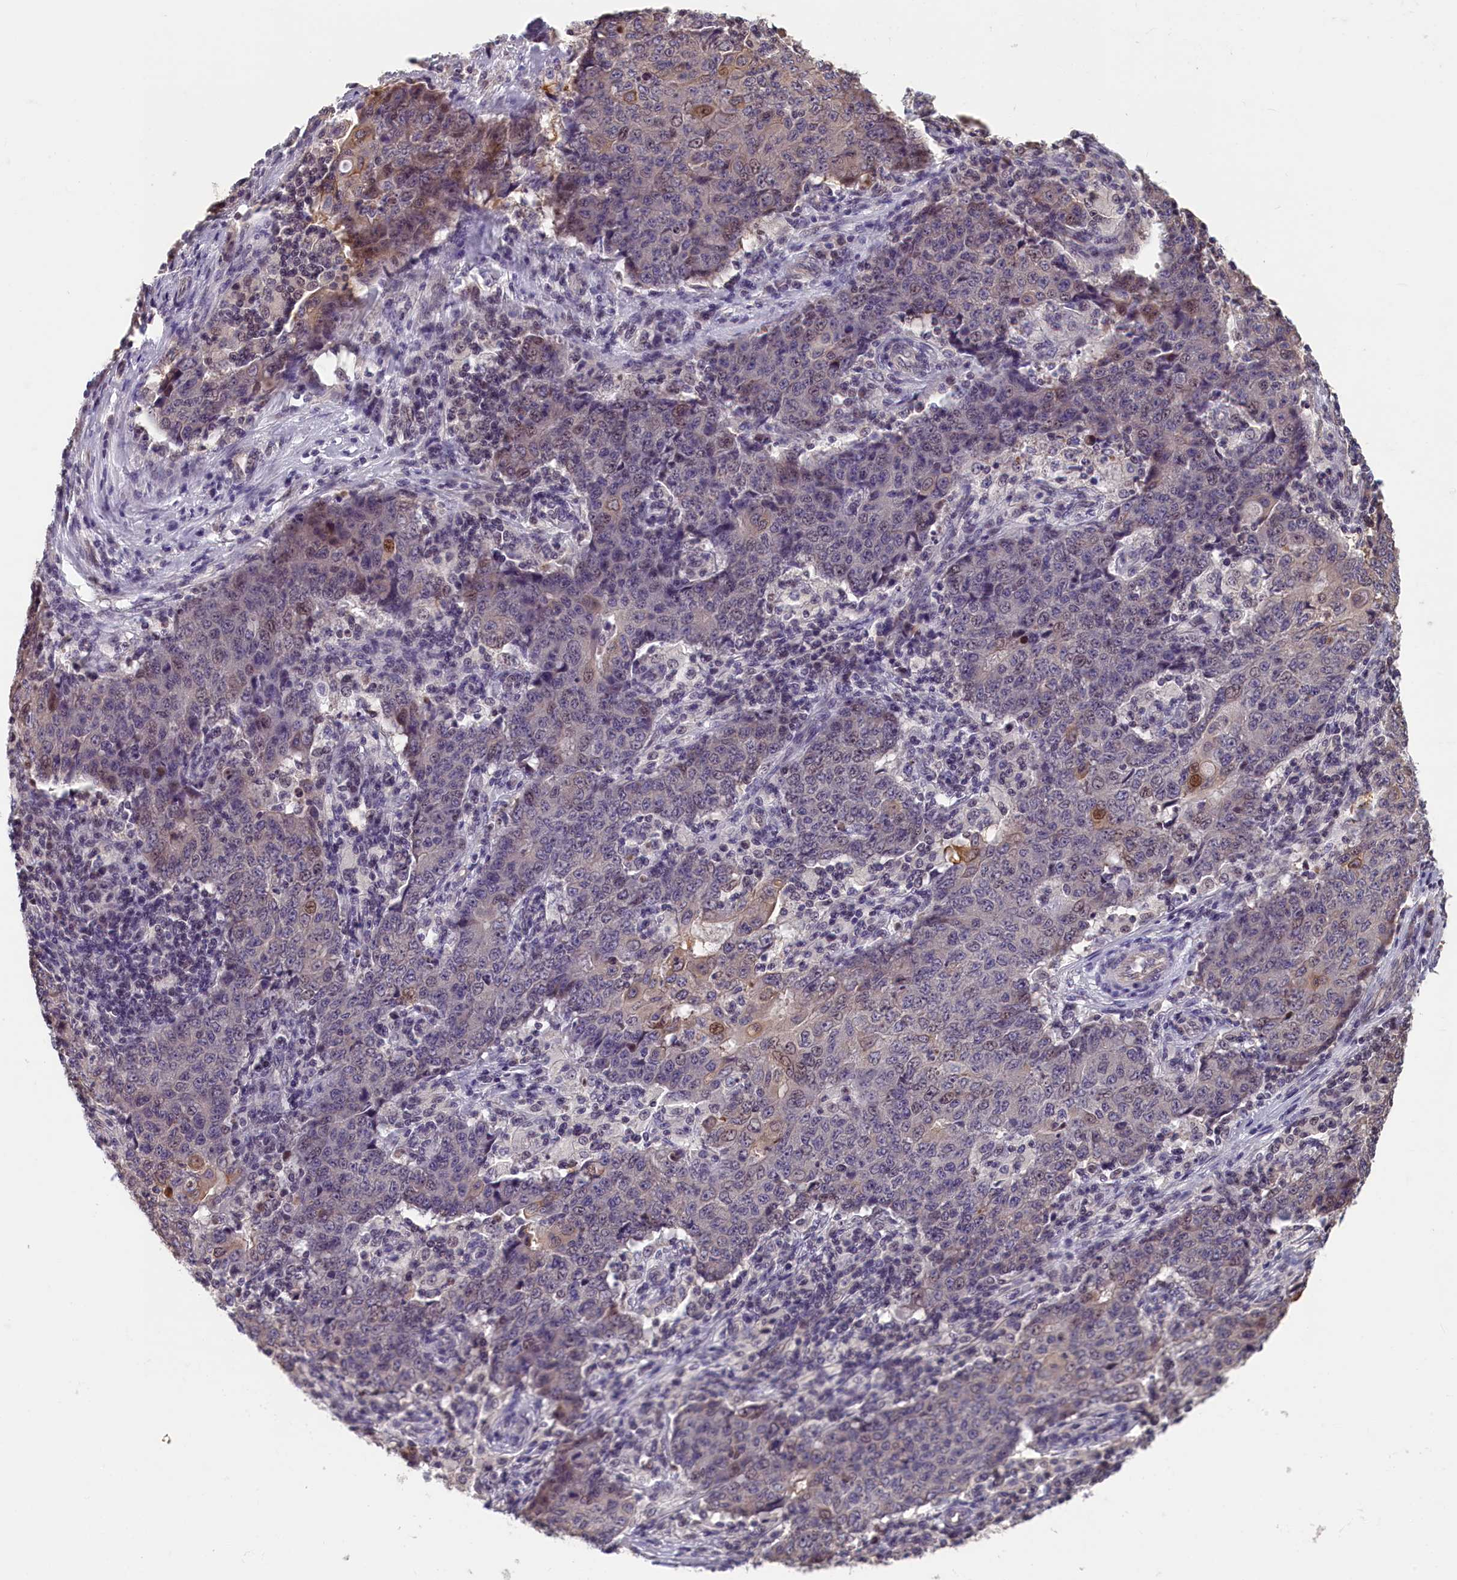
{"staining": {"intensity": "moderate", "quantity": "<25%", "location": "nuclear"}, "tissue": "ovarian cancer", "cell_type": "Tumor cells", "image_type": "cancer", "snomed": [{"axis": "morphology", "description": "Carcinoma, endometroid"}, {"axis": "topography", "description": "Ovary"}], "caption": "The histopathology image exhibits a brown stain indicating the presence of a protein in the nuclear of tumor cells in endometroid carcinoma (ovarian).", "gene": "TMEM116", "patient": {"sex": "female", "age": 42}}